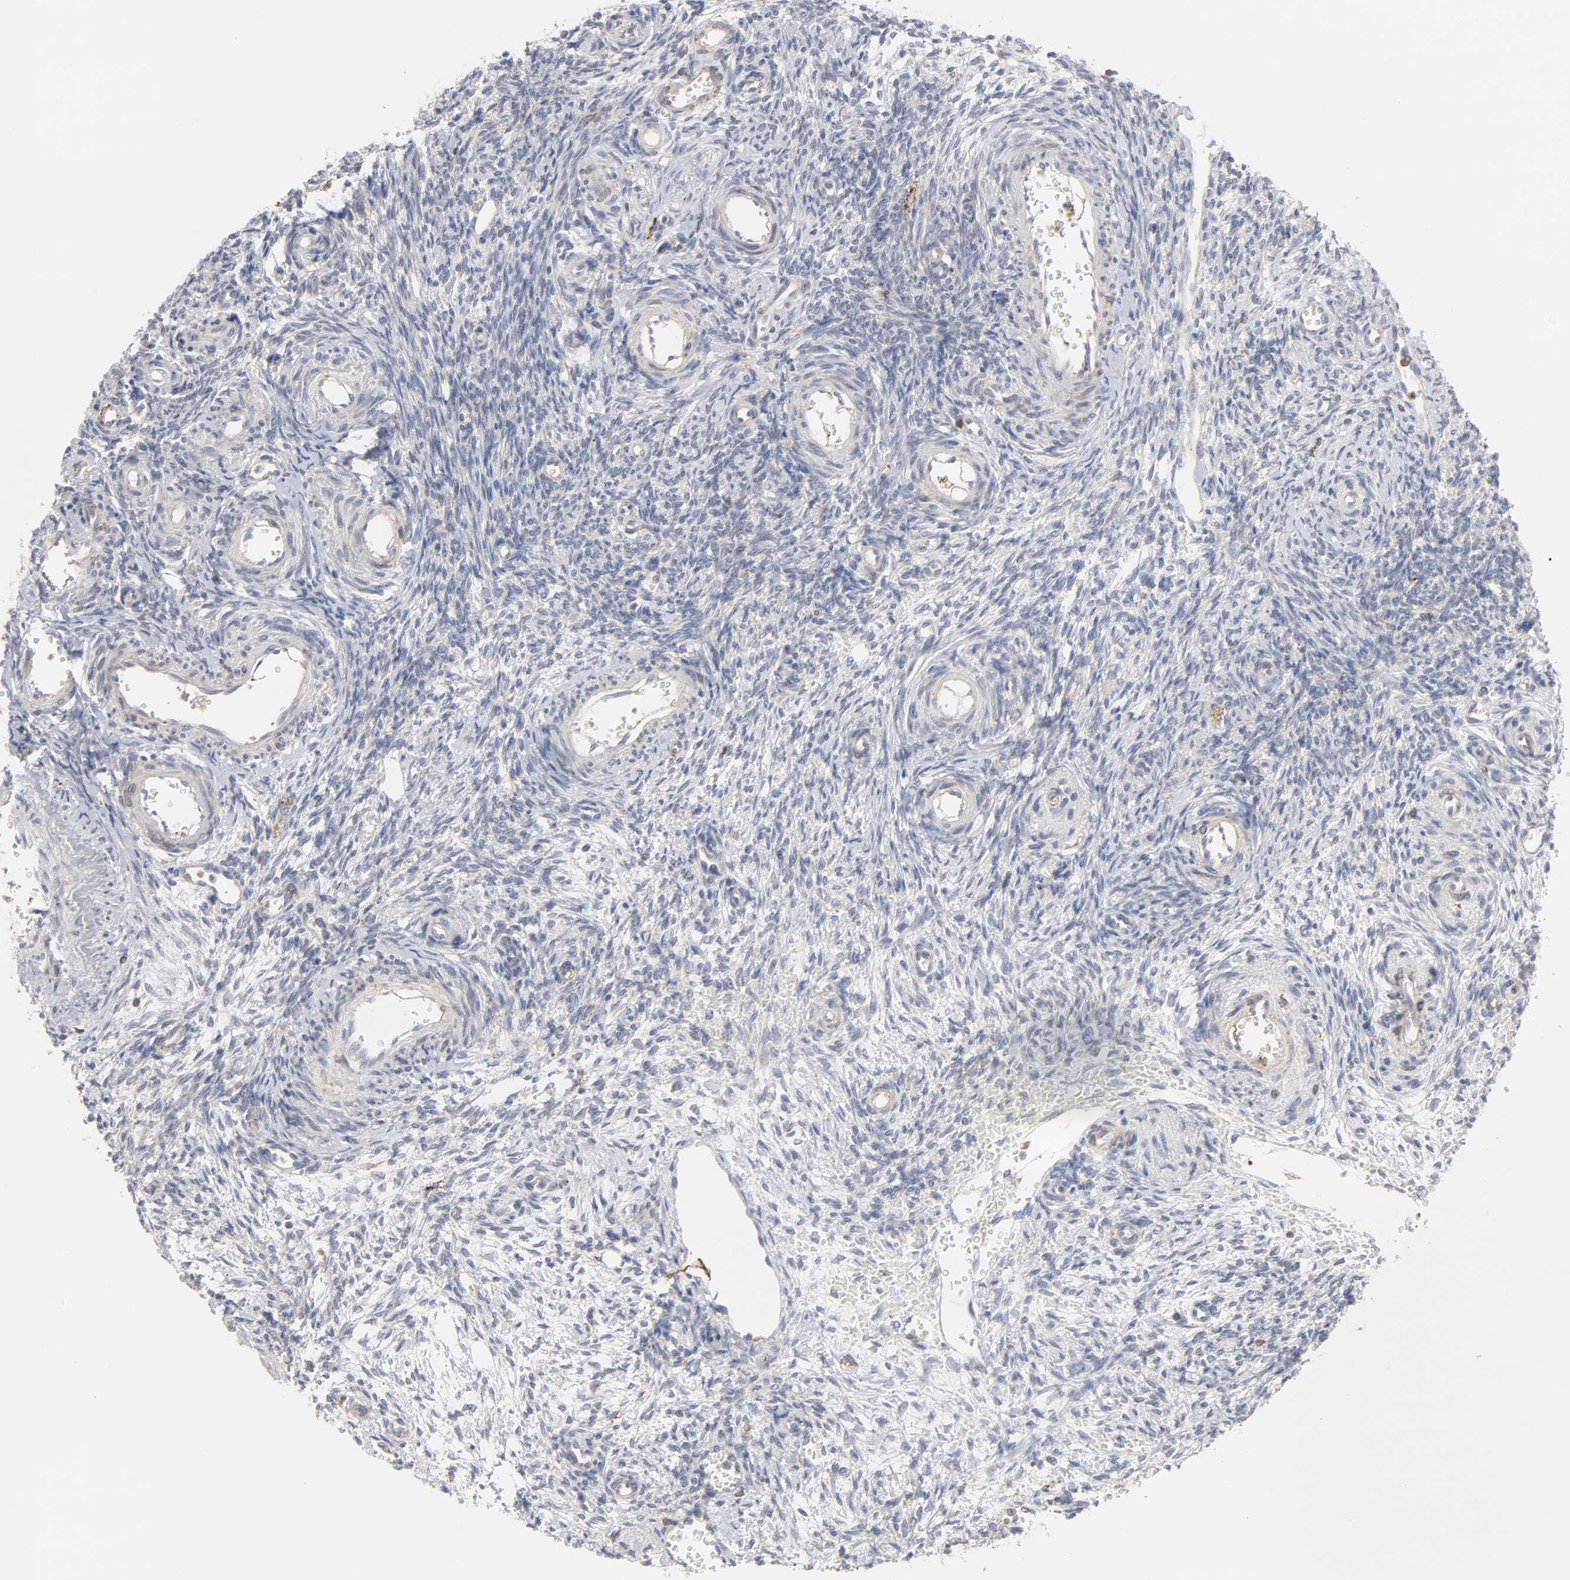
{"staining": {"intensity": "moderate", "quantity": ">75%", "location": "cytoplasmic/membranous"}, "tissue": "ovary", "cell_type": "Follicle cells", "image_type": "normal", "snomed": [{"axis": "morphology", "description": "Normal tissue, NOS"}, {"axis": "topography", "description": "Ovary"}], "caption": "Moderate cytoplasmic/membranous positivity is identified in approximately >75% of follicle cells in benign ovary. (DAB (3,3'-diaminobenzidine) IHC with brightfield microscopy, high magnification).", "gene": "PPFIBP2", "patient": {"sex": "female", "age": 39}}